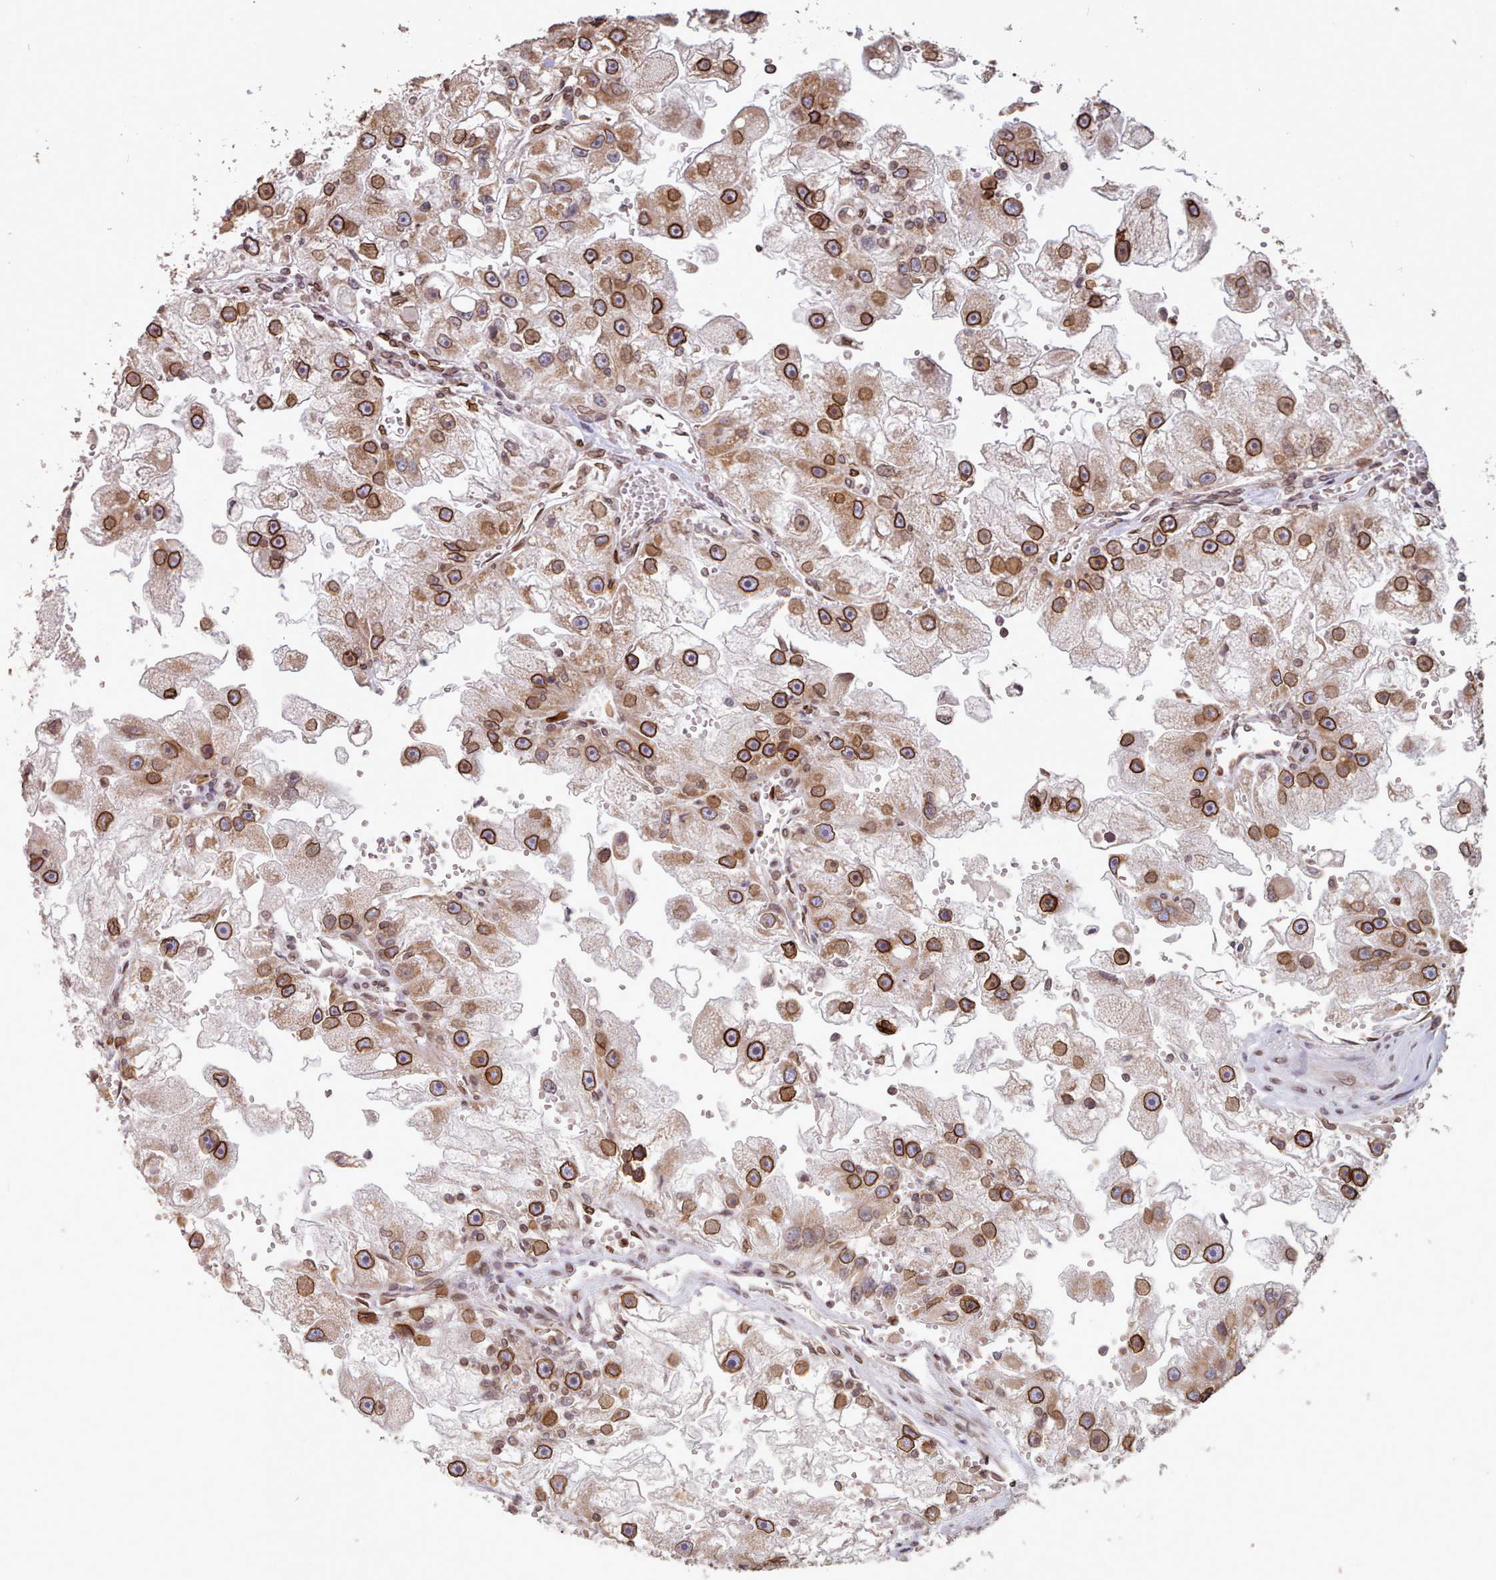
{"staining": {"intensity": "strong", "quantity": ">75%", "location": "cytoplasmic/membranous,nuclear"}, "tissue": "renal cancer", "cell_type": "Tumor cells", "image_type": "cancer", "snomed": [{"axis": "morphology", "description": "Adenocarcinoma, NOS"}, {"axis": "topography", "description": "Kidney"}], "caption": "Immunohistochemistry micrograph of renal cancer stained for a protein (brown), which exhibits high levels of strong cytoplasmic/membranous and nuclear staining in approximately >75% of tumor cells.", "gene": "TOR1AIP1", "patient": {"sex": "male", "age": 63}}